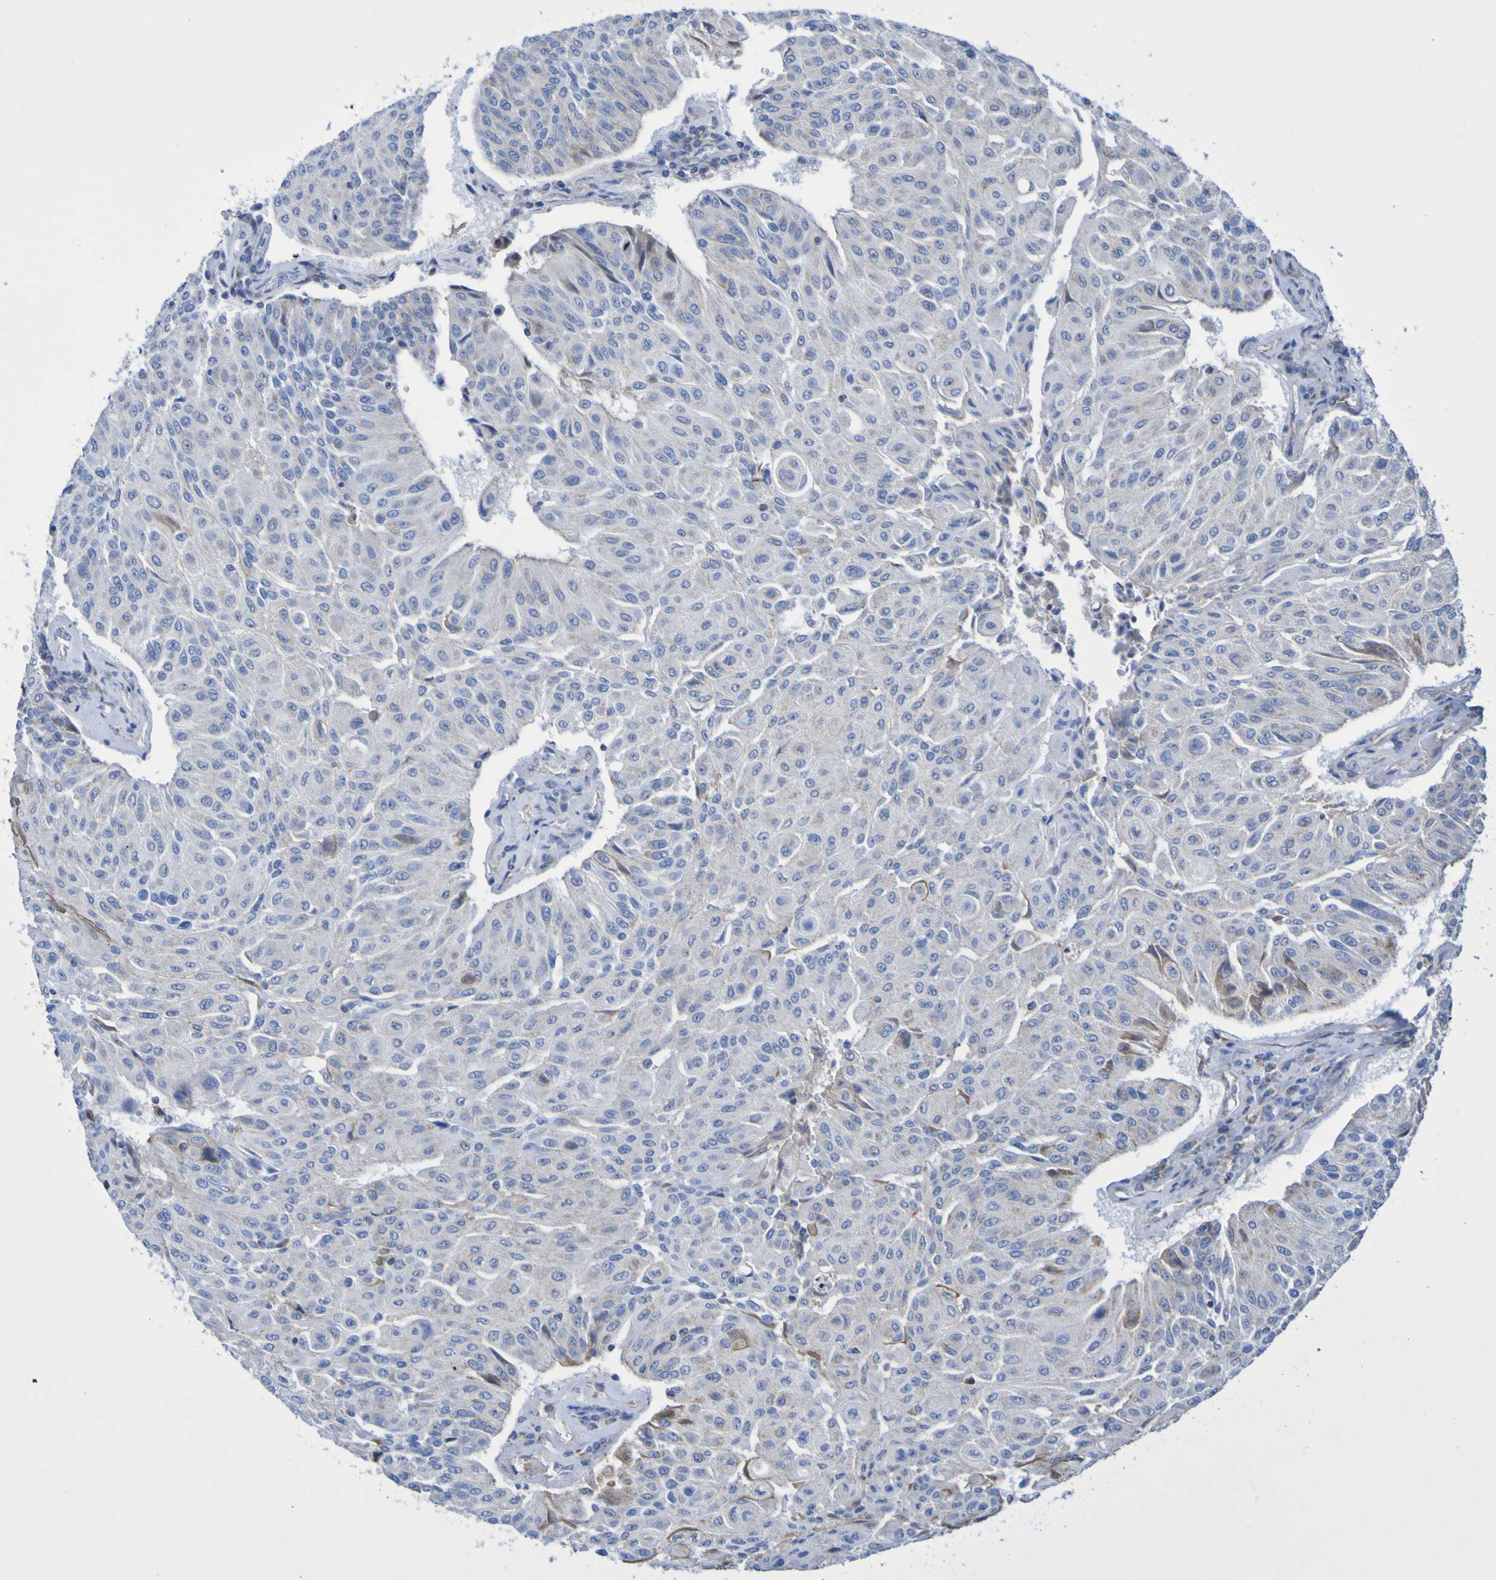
{"staining": {"intensity": "weak", "quantity": "<25%", "location": "cytoplasmic/membranous"}, "tissue": "urothelial cancer", "cell_type": "Tumor cells", "image_type": "cancer", "snomed": [{"axis": "morphology", "description": "Urothelial carcinoma, High grade"}, {"axis": "topography", "description": "Urinary bladder"}], "caption": "Immunohistochemical staining of human urothelial cancer demonstrates no significant expression in tumor cells. The staining is performed using DAB brown chromogen with nuclei counter-stained in using hematoxylin.", "gene": "CNTN2", "patient": {"sex": "male", "age": 66}}